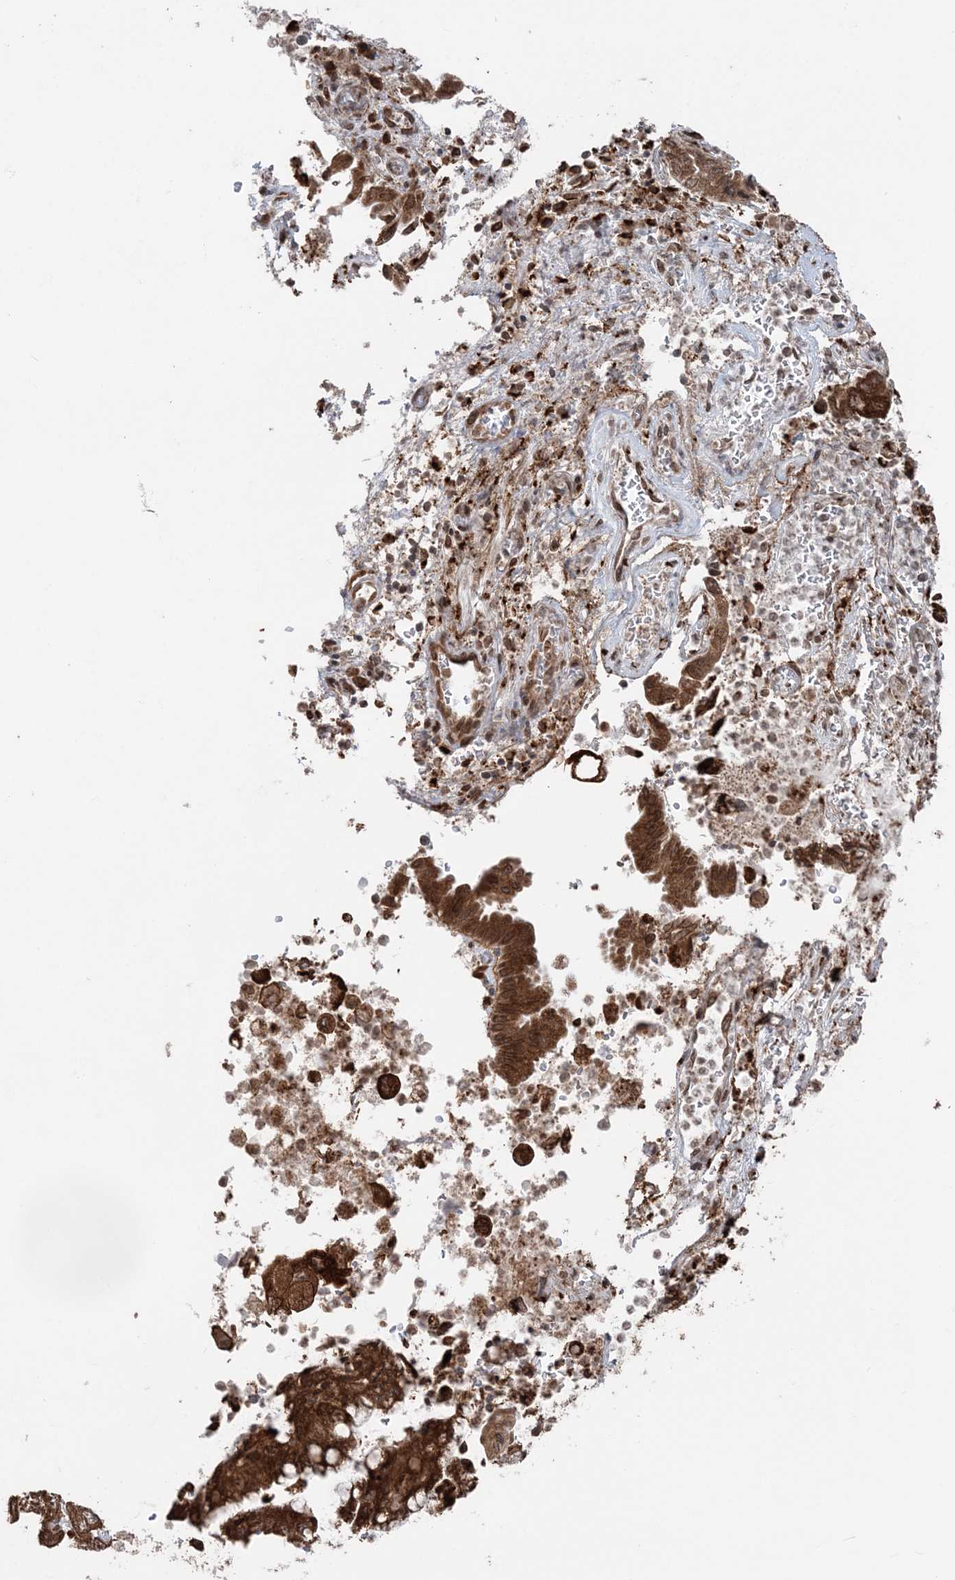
{"staining": {"intensity": "strong", "quantity": ">75%", "location": "cytoplasmic/membranous"}, "tissue": "pancreatic cancer", "cell_type": "Tumor cells", "image_type": "cancer", "snomed": [{"axis": "morphology", "description": "Adenocarcinoma, NOS"}, {"axis": "topography", "description": "Pancreas"}], "caption": "Approximately >75% of tumor cells in human pancreatic adenocarcinoma show strong cytoplasmic/membranous protein staining as visualized by brown immunohistochemical staining.", "gene": "TMED10", "patient": {"sex": "female", "age": 73}}